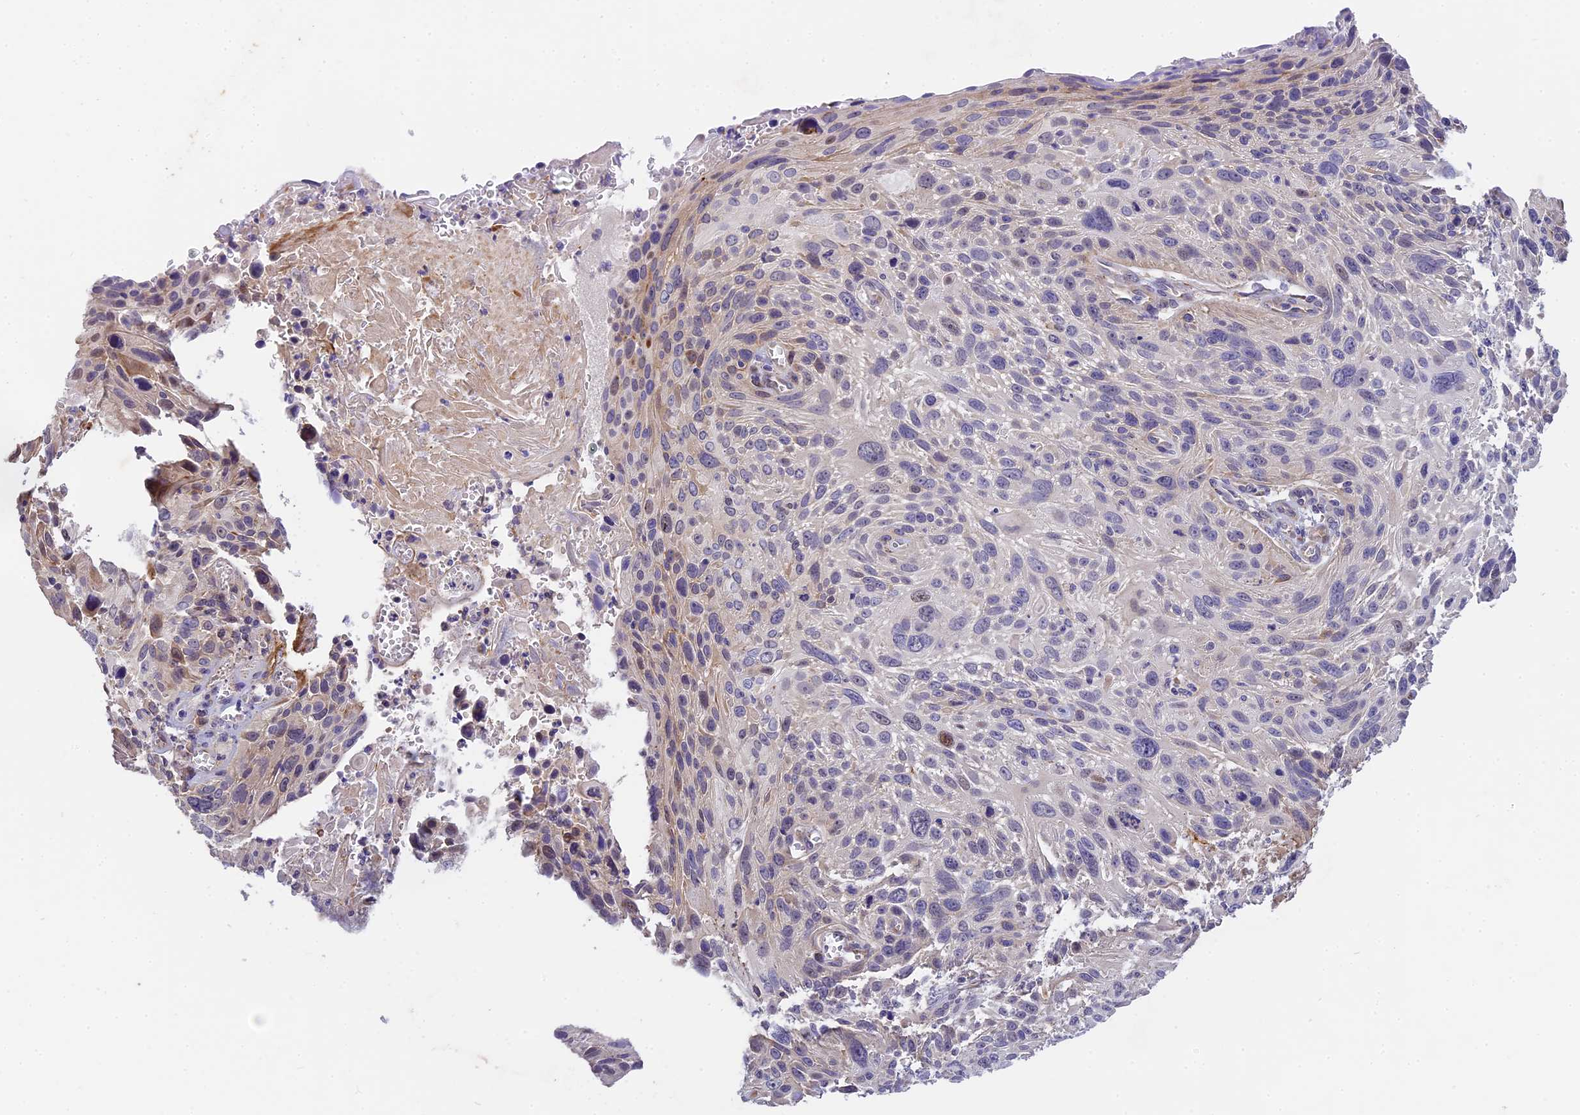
{"staining": {"intensity": "negative", "quantity": "none", "location": "none"}, "tissue": "cervical cancer", "cell_type": "Tumor cells", "image_type": "cancer", "snomed": [{"axis": "morphology", "description": "Squamous cell carcinoma, NOS"}, {"axis": "topography", "description": "Cervix"}], "caption": "Human squamous cell carcinoma (cervical) stained for a protein using immunohistochemistry (IHC) demonstrates no positivity in tumor cells.", "gene": "BSCL2", "patient": {"sex": "female", "age": 51}}